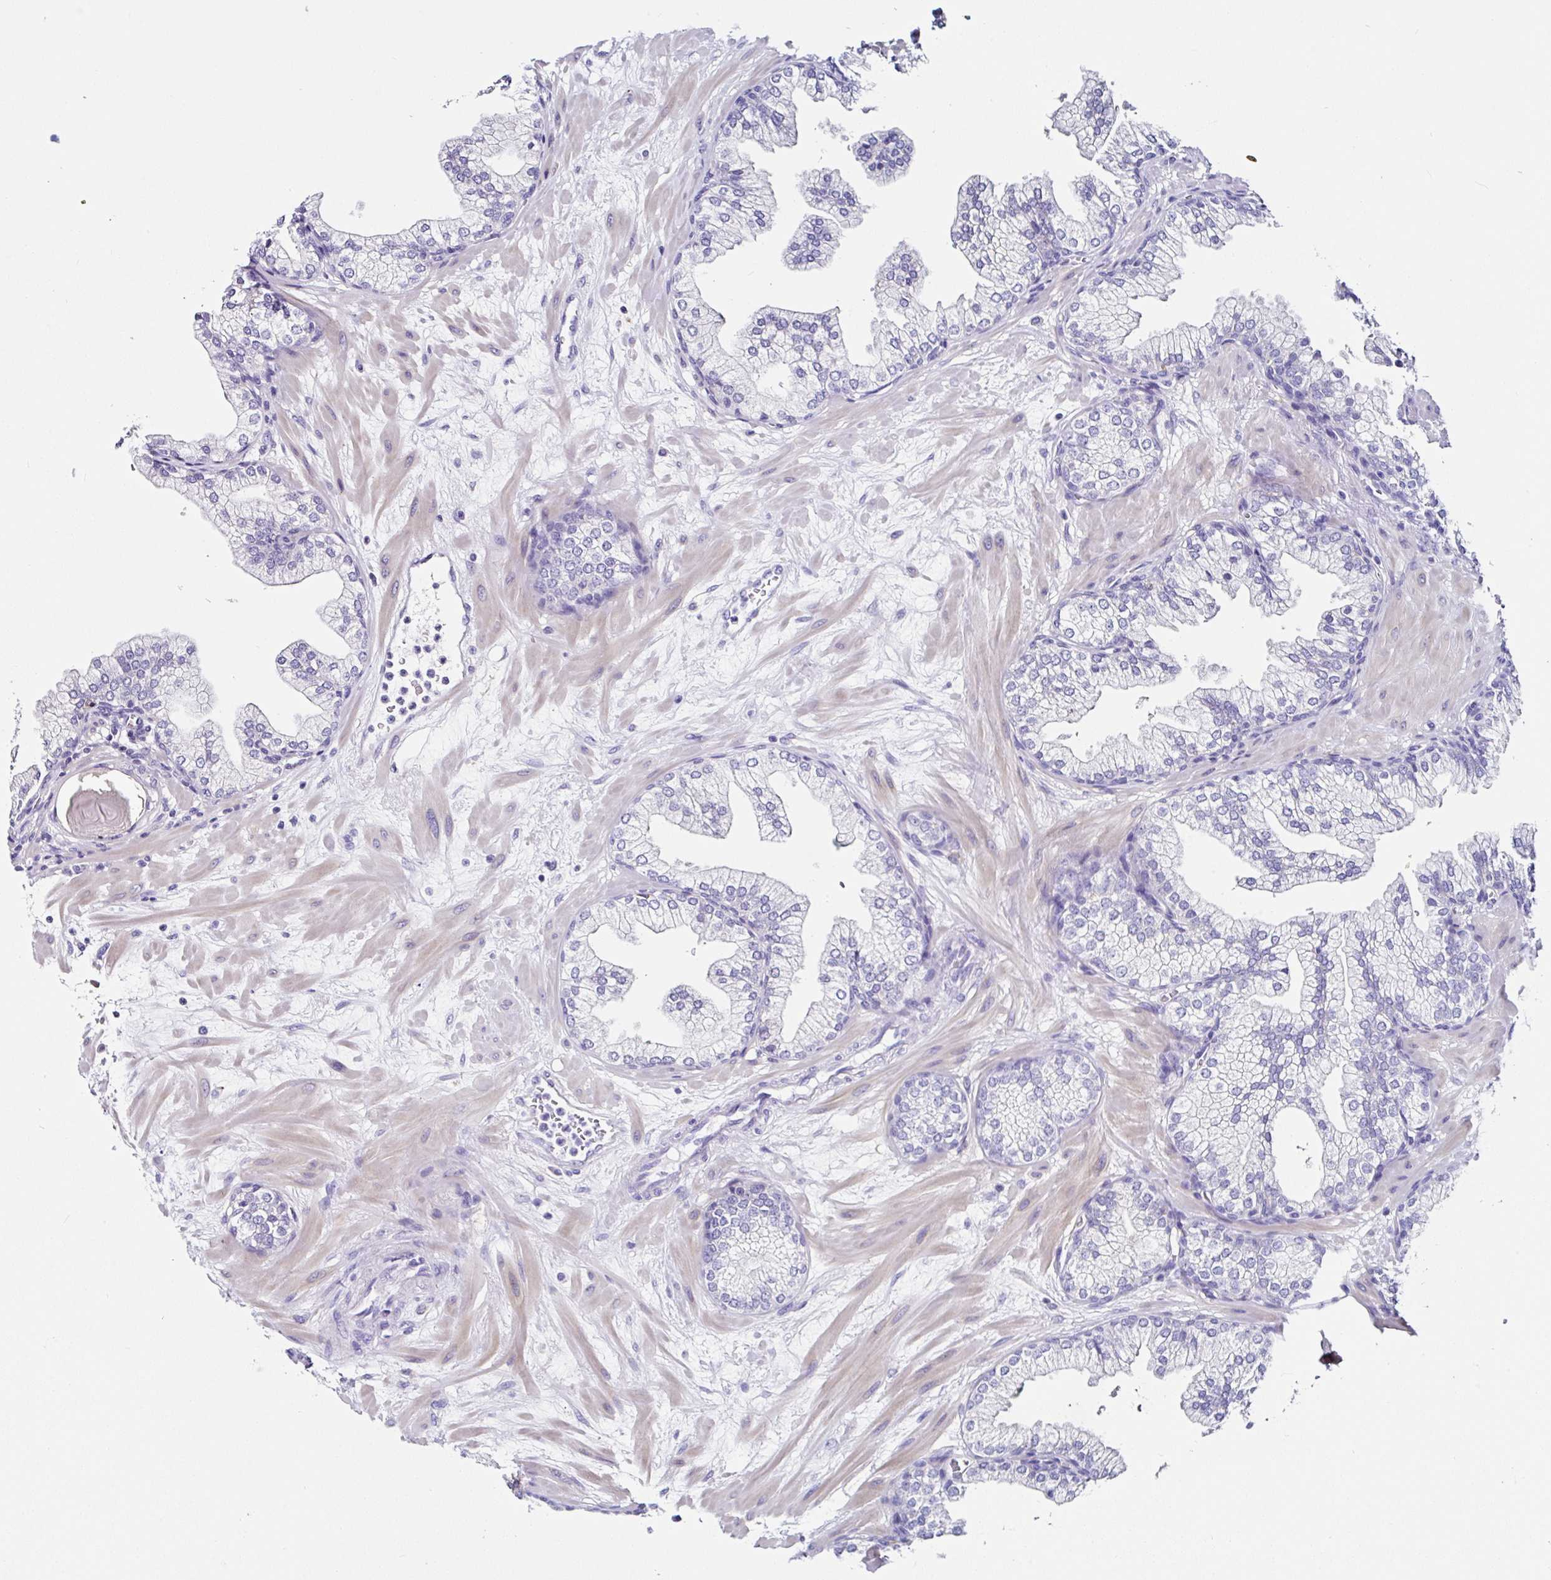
{"staining": {"intensity": "negative", "quantity": "none", "location": "none"}, "tissue": "prostate", "cell_type": "Glandular cells", "image_type": "normal", "snomed": [{"axis": "morphology", "description": "Normal tissue, NOS"}, {"axis": "topography", "description": "Prostate"}, {"axis": "topography", "description": "Peripheral nerve tissue"}], "caption": "Benign prostate was stained to show a protein in brown. There is no significant staining in glandular cells.", "gene": "UGT3A1", "patient": {"sex": "male", "age": 61}}